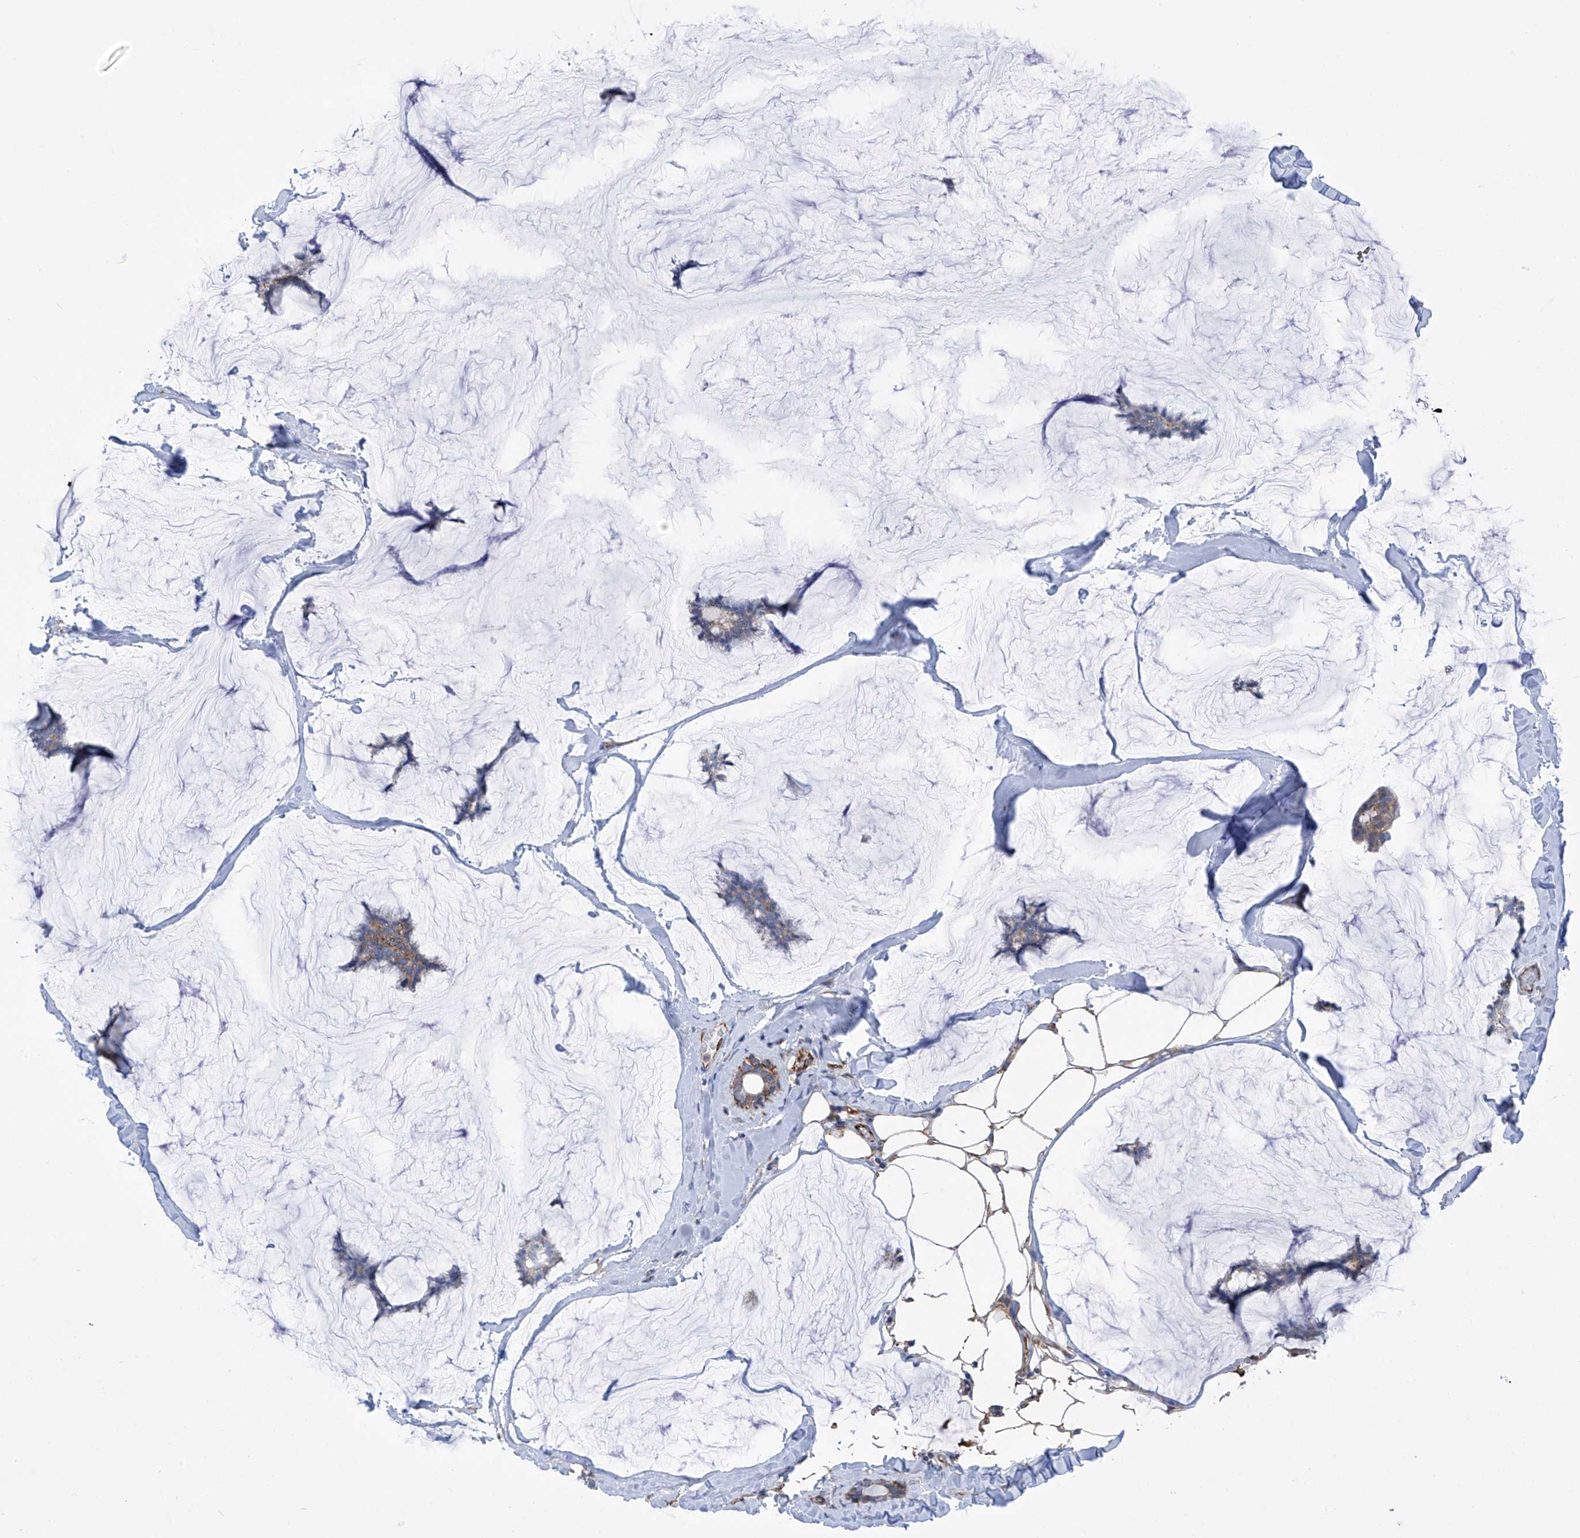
{"staining": {"intensity": "weak", "quantity": "25%-75%", "location": "cytoplasmic/membranous"}, "tissue": "breast cancer", "cell_type": "Tumor cells", "image_type": "cancer", "snomed": [{"axis": "morphology", "description": "Duct carcinoma"}, {"axis": "topography", "description": "Breast"}], "caption": "Tumor cells display low levels of weak cytoplasmic/membranous expression in approximately 25%-75% of cells in breast infiltrating ductal carcinoma.", "gene": "EIF5B", "patient": {"sex": "female", "age": 93}}